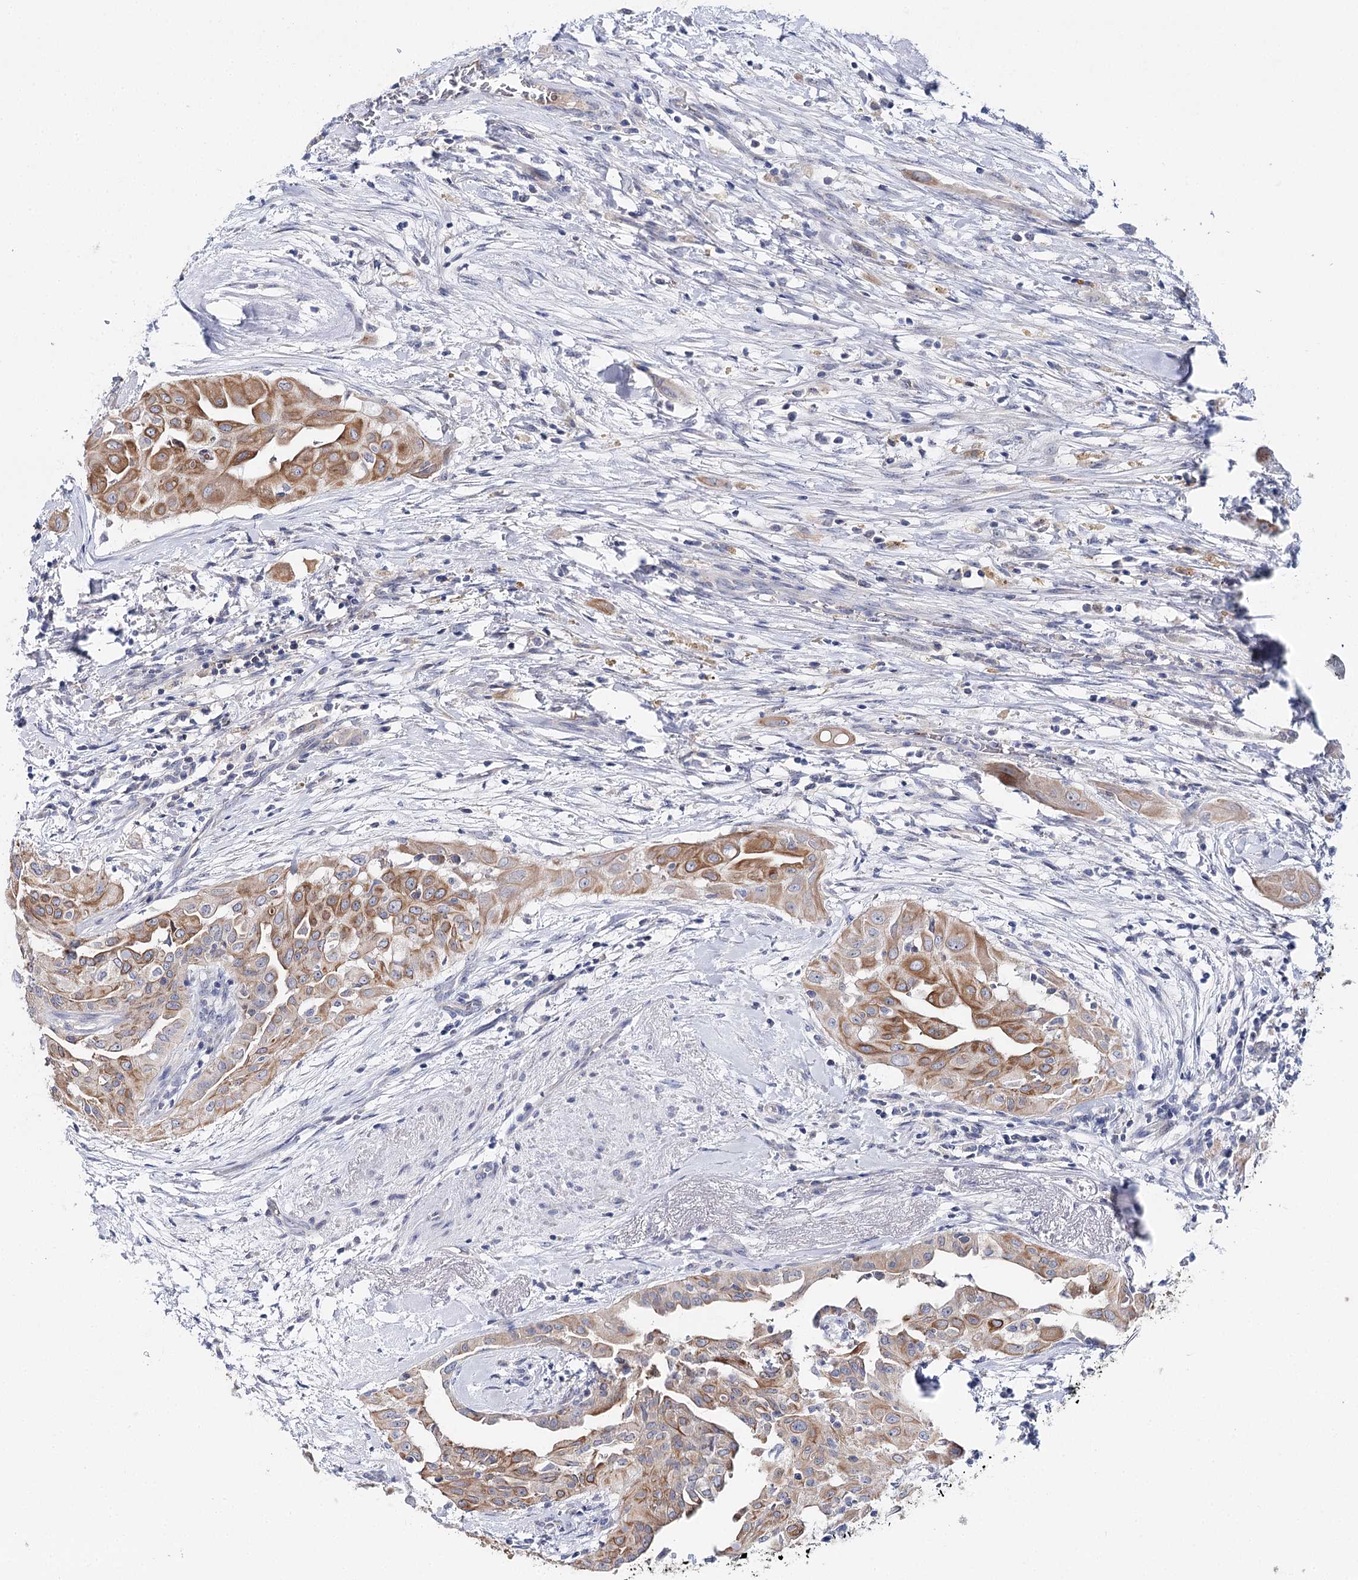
{"staining": {"intensity": "moderate", "quantity": ">75%", "location": "cytoplasmic/membranous"}, "tissue": "thyroid cancer", "cell_type": "Tumor cells", "image_type": "cancer", "snomed": [{"axis": "morphology", "description": "Papillary adenocarcinoma, NOS"}, {"axis": "topography", "description": "Thyroid gland"}], "caption": "Approximately >75% of tumor cells in thyroid papillary adenocarcinoma display moderate cytoplasmic/membranous protein positivity as visualized by brown immunohistochemical staining.", "gene": "LRRC14B", "patient": {"sex": "female", "age": 59}}